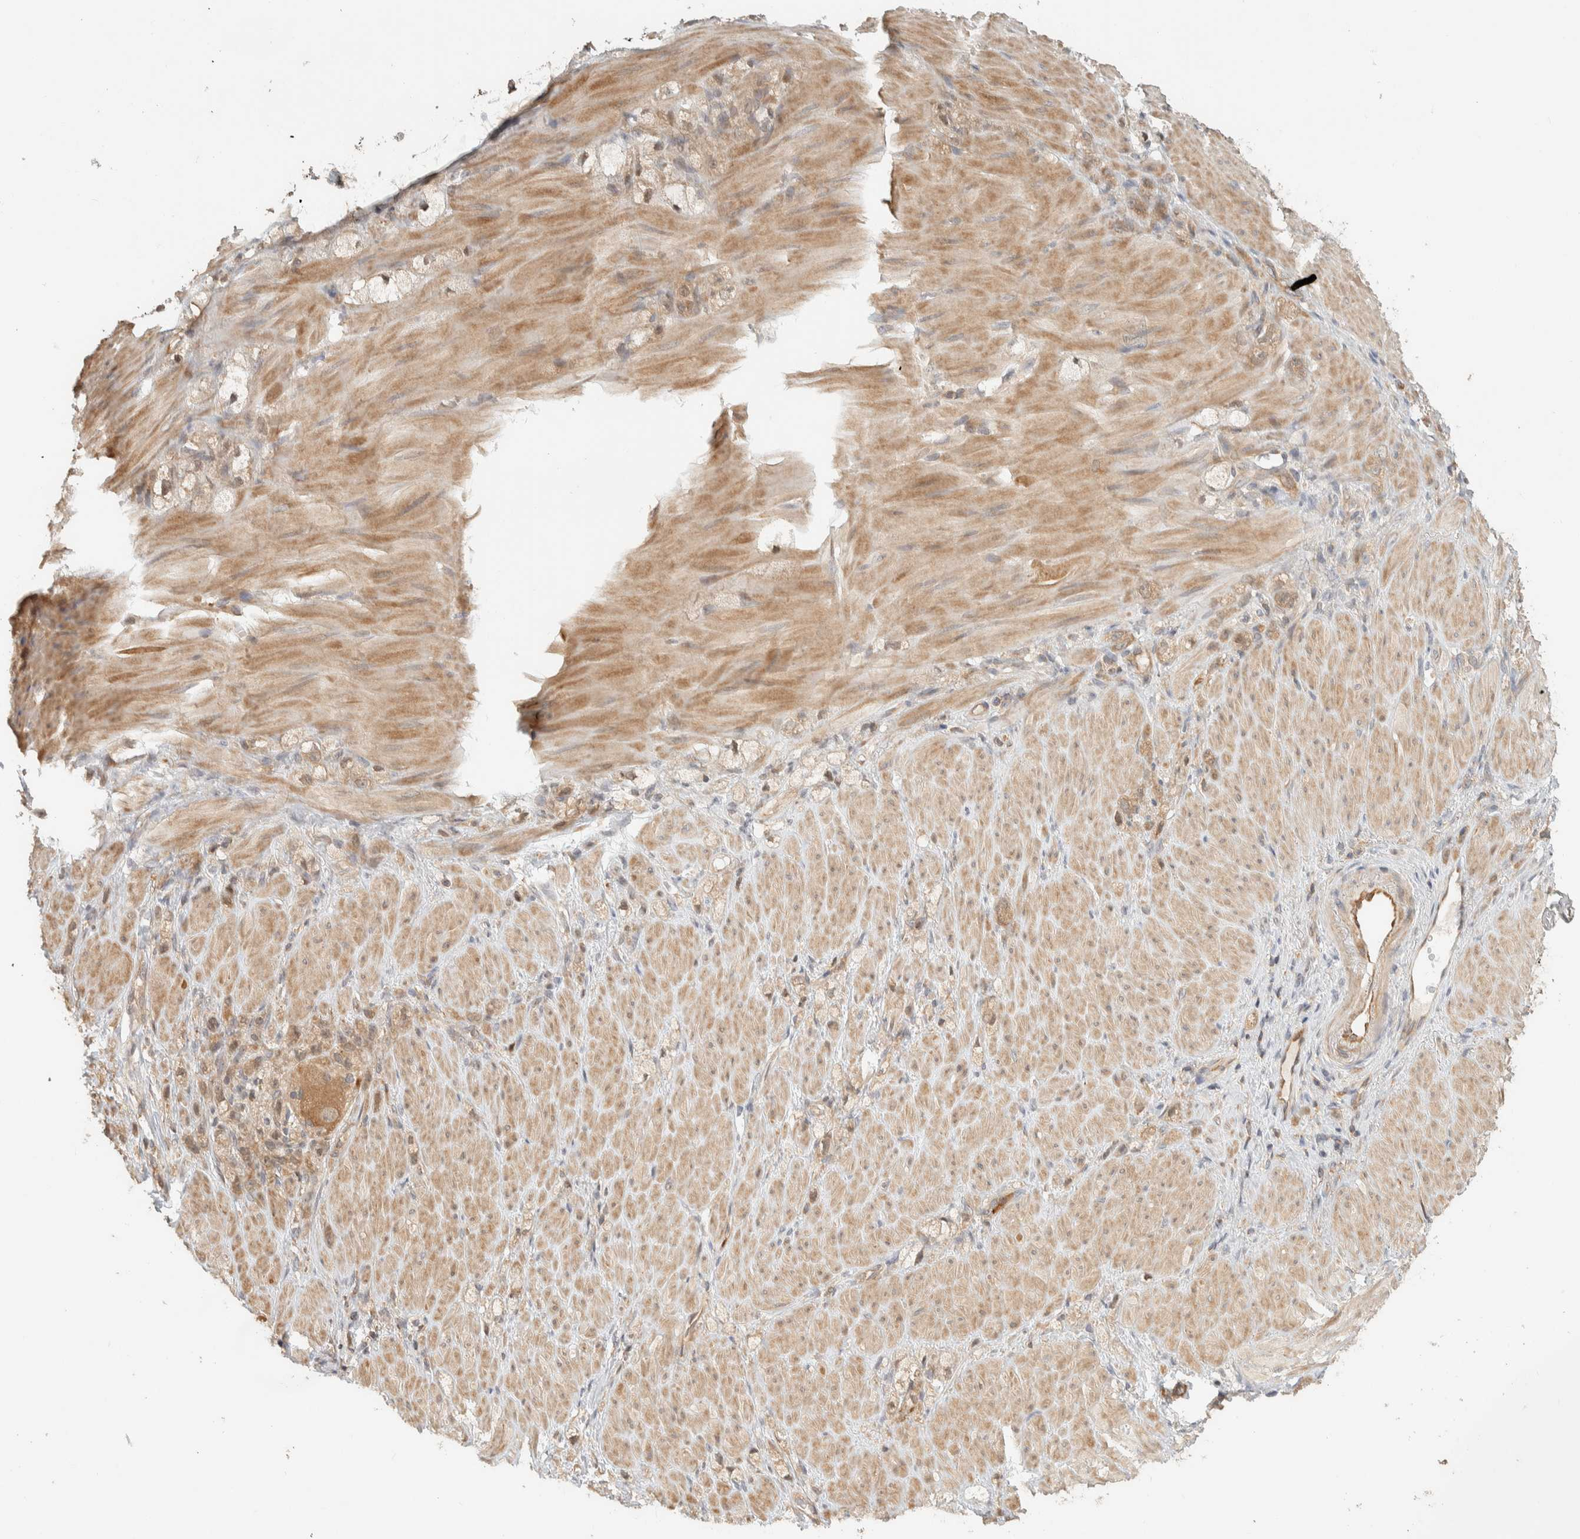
{"staining": {"intensity": "weak", "quantity": ">75%", "location": "cytoplasmic/membranous"}, "tissue": "stomach cancer", "cell_type": "Tumor cells", "image_type": "cancer", "snomed": [{"axis": "morphology", "description": "Normal tissue, NOS"}, {"axis": "morphology", "description": "Adenocarcinoma, NOS"}, {"axis": "topography", "description": "Stomach"}], "caption": "This is a histology image of IHC staining of adenocarcinoma (stomach), which shows weak positivity in the cytoplasmic/membranous of tumor cells.", "gene": "ADSS2", "patient": {"sex": "male", "age": 82}}